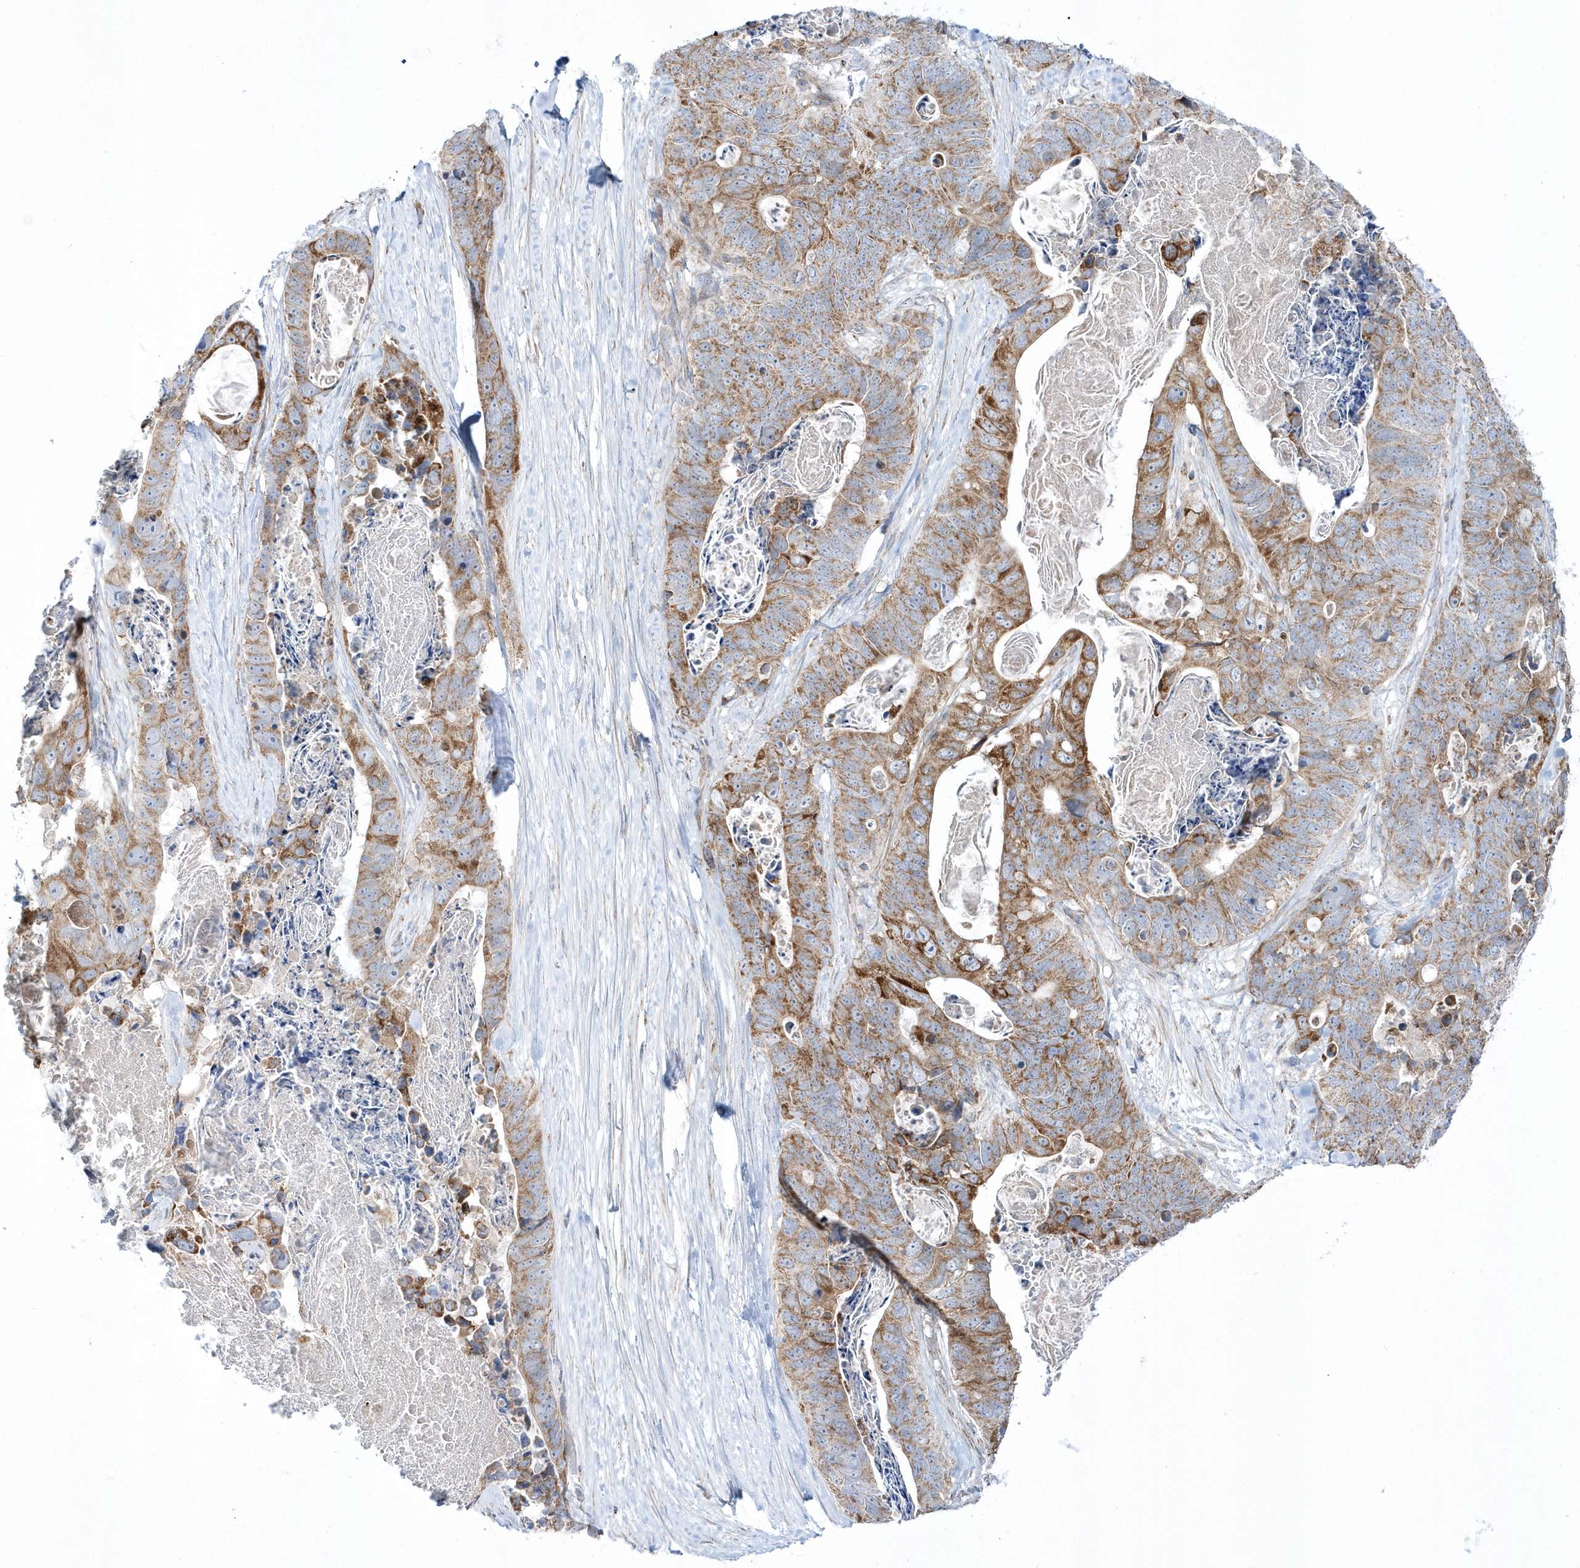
{"staining": {"intensity": "moderate", "quantity": ">75%", "location": "cytoplasmic/membranous"}, "tissue": "stomach cancer", "cell_type": "Tumor cells", "image_type": "cancer", "snomed": [{"axis": "morphology", "description": "Adenocarcinoma, NOS"}, {"axis": "topography", "description": "Stomach"}], "caption": "Moderate cytoplasmic/membranous protein staining is seen in about >75% of tumor cells in stomach cancer (adenocarcinoma). Using DAB (3,3'-diaminobenzidine) (brown) and hematoxylin (blue) stains, captured at high magnification using brightfield microscopy.", "gene": "OPA1", "patient": {"sex": "female", "age": 89}}